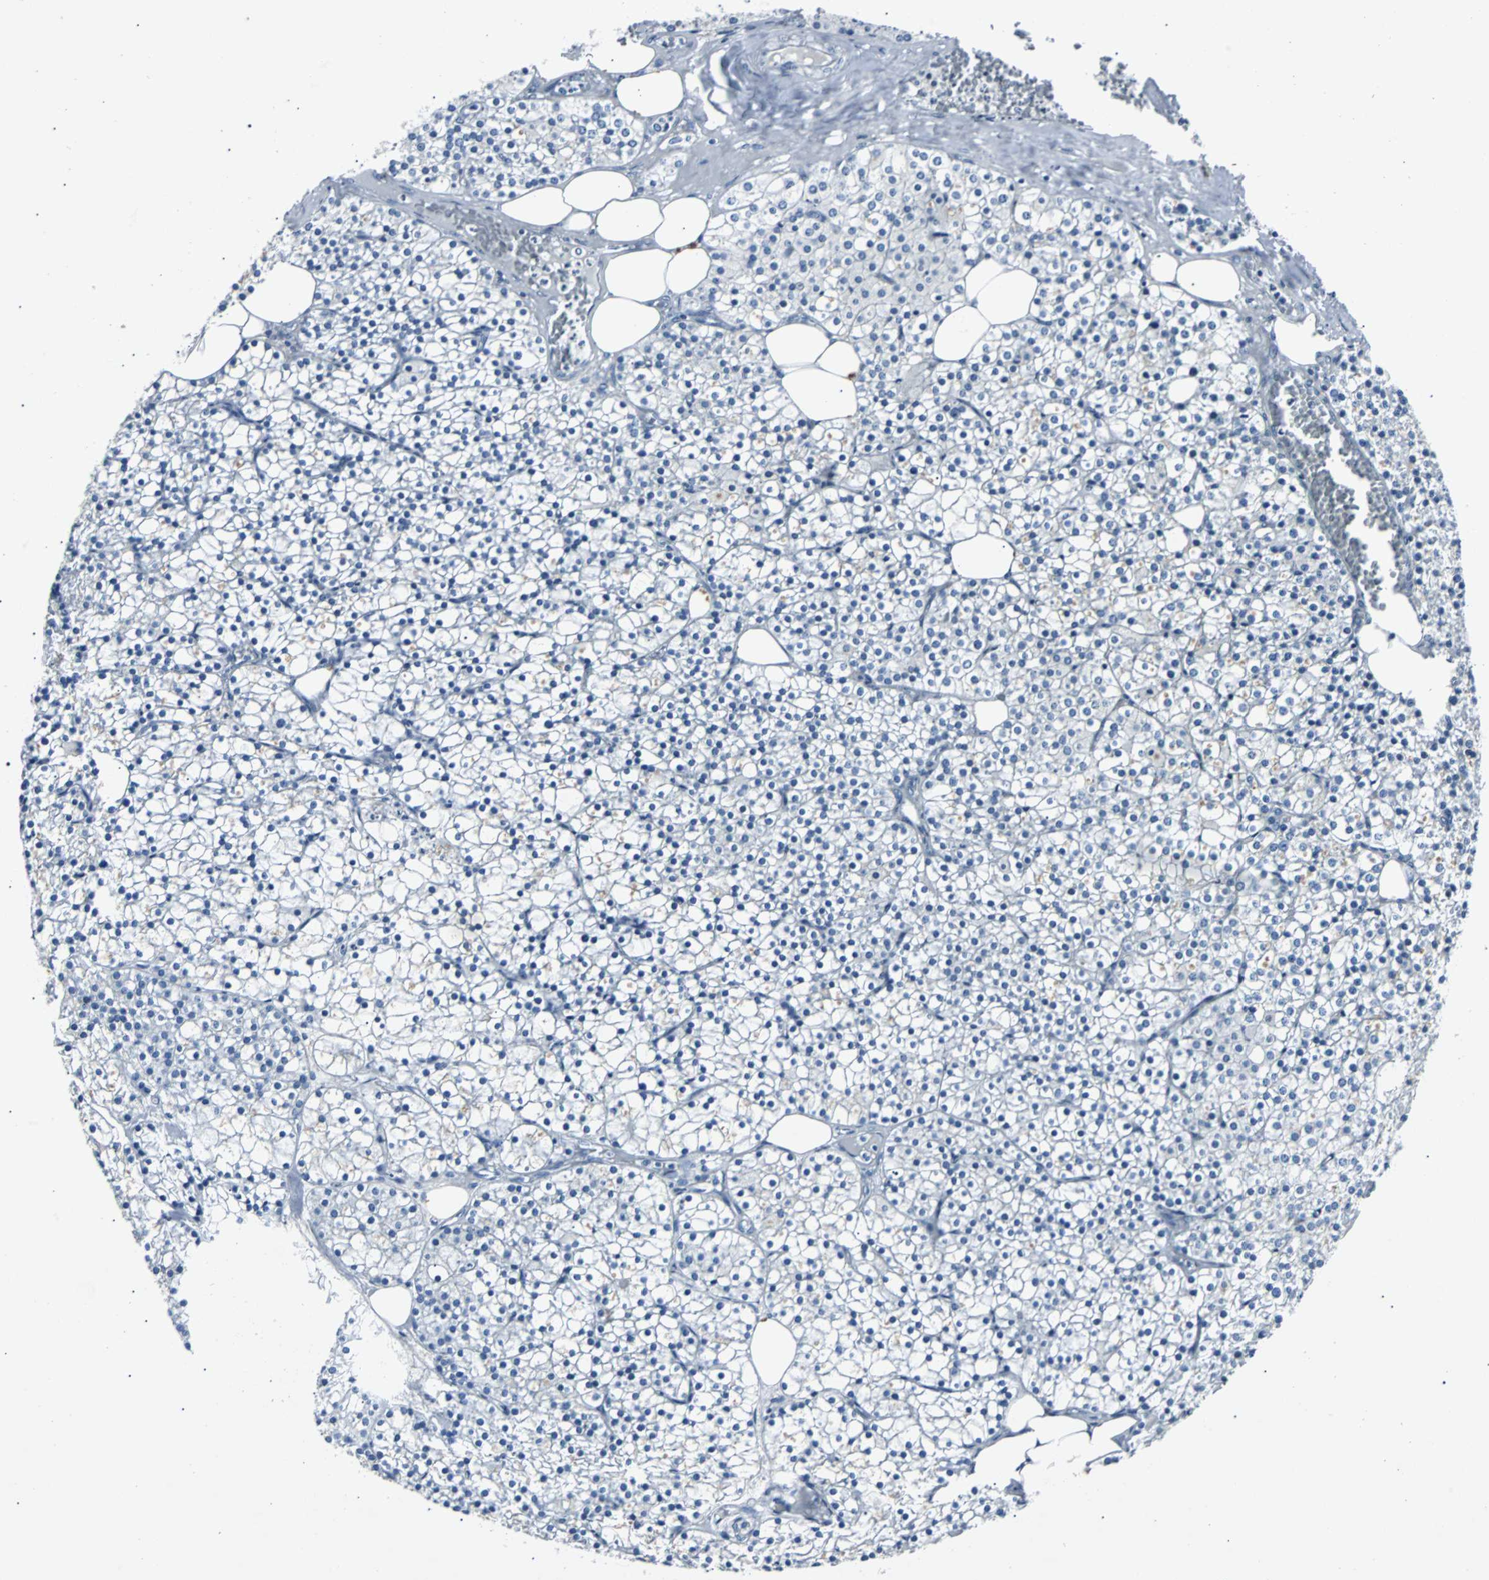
{"staining": {"intensity": "negative", "quantity": "none", "location": "none"}, "tissue": "parathyroid gland", "cell_type": "Glandular cells", "image_type": "normal", "snomed": [{"axis": "morphology", "description": "Normal tissue, NOS"}, {"axis": "topography", "description": "Parathyroid gland"}], "caption": "An immunohistochemistry (IHC) histopathology image of benign parathyroid gland is shown. There is no staining in glandular cells of parathyroid gland.", "gene": "BBC3", "patient": {"sex": "female", "age": 63}}